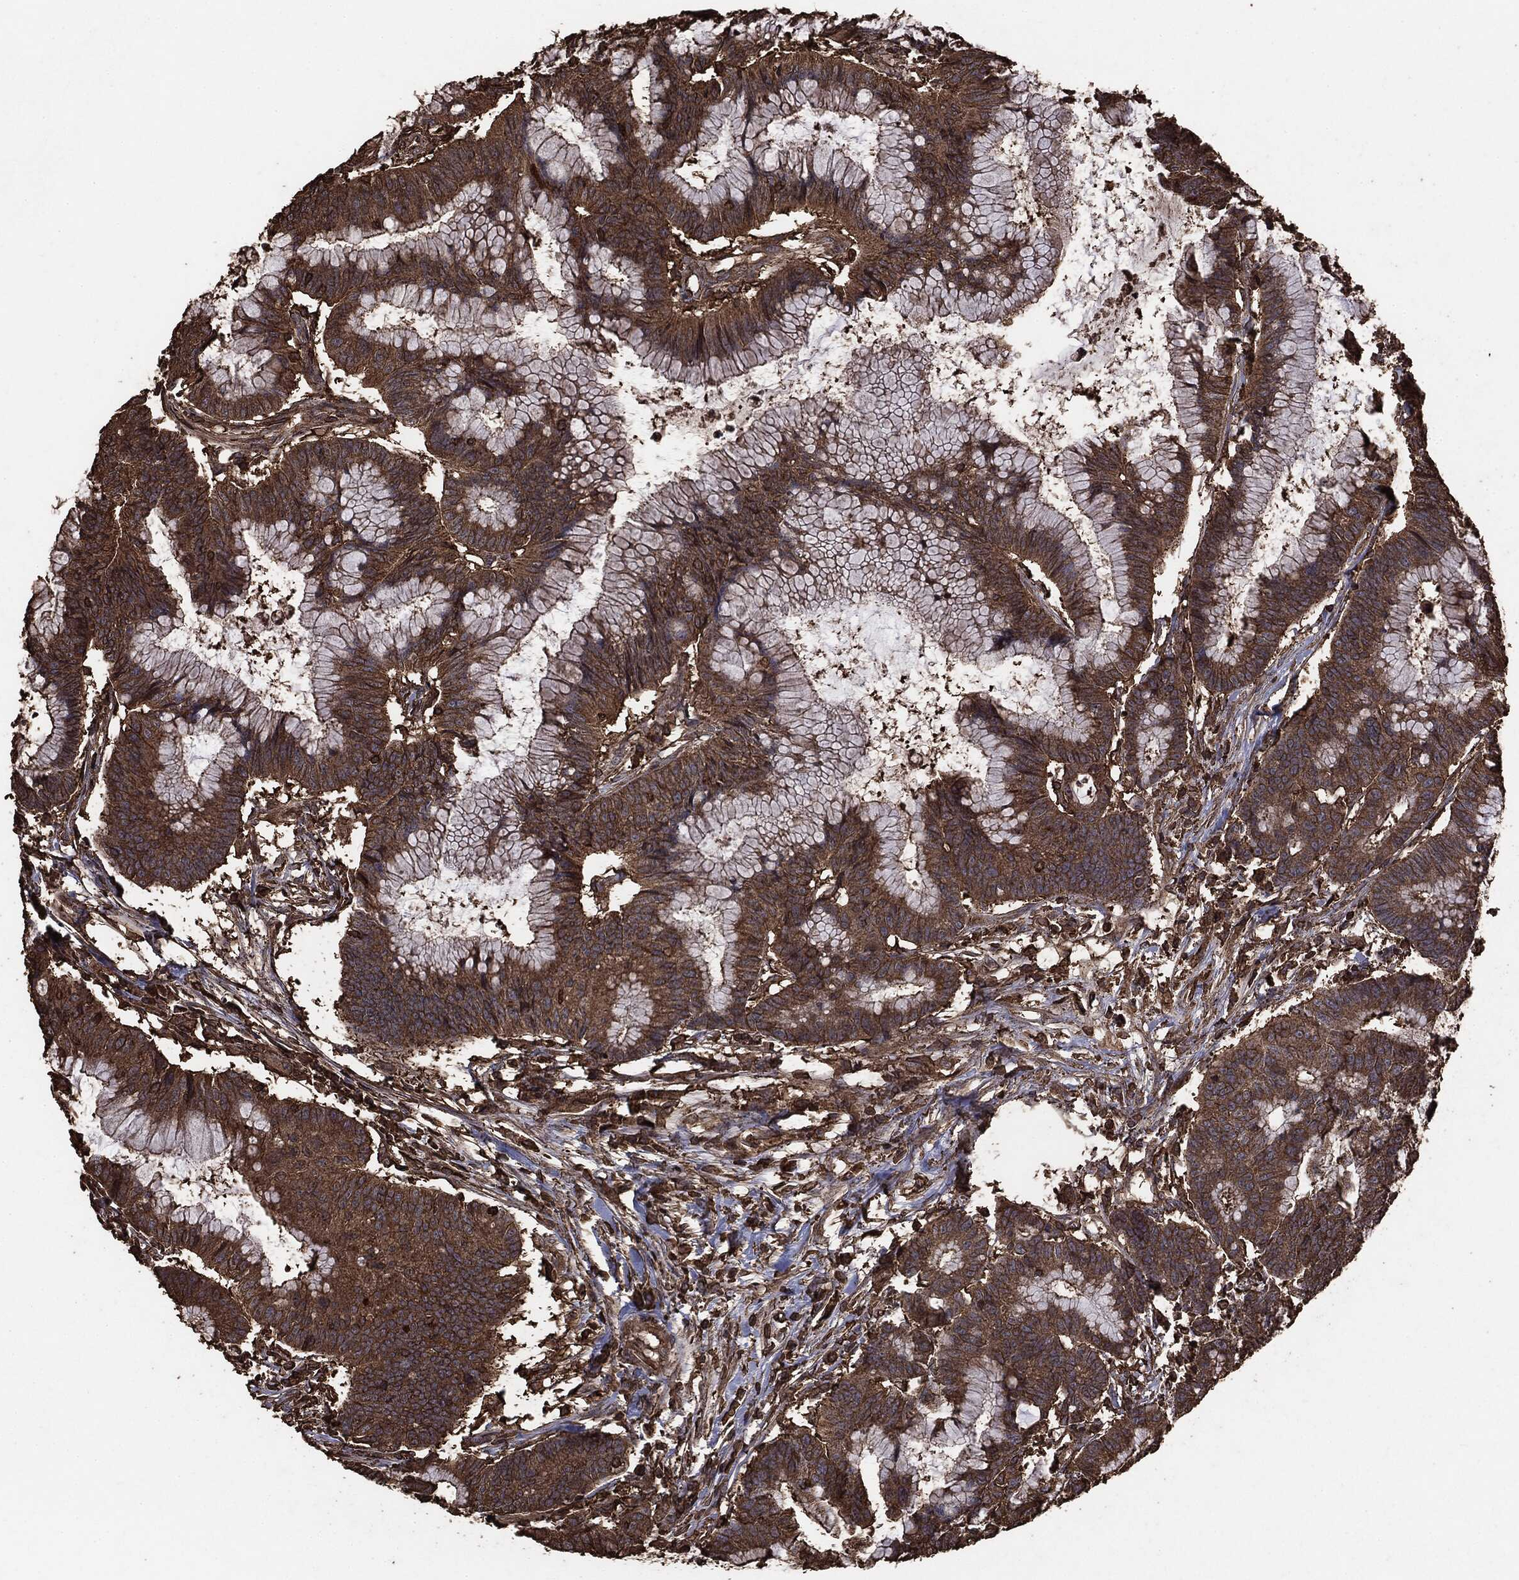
{"staining": {"intensity": "moderate", "quantity": ">75%", "location": "cytoplasmic/membranous"}, "tissue": "colorectal cancer", "cell_type": "Tumor cells", "image_type": "cancer", "snomed": [{"axis": "morphology", "description": "Adenocarcinoma, NOS"}, {"axis": "topography", "description": "Colon"}], "caption": "An image showing moderate cytoplasmic/membranous expression in approximately >75% of tumor cells in colorectal cancer (adenocarcinoma), as visualized by brown immunohistochemical staining.", "gene": "MTOR", "patient": {"sex": "female", "age": 78}}